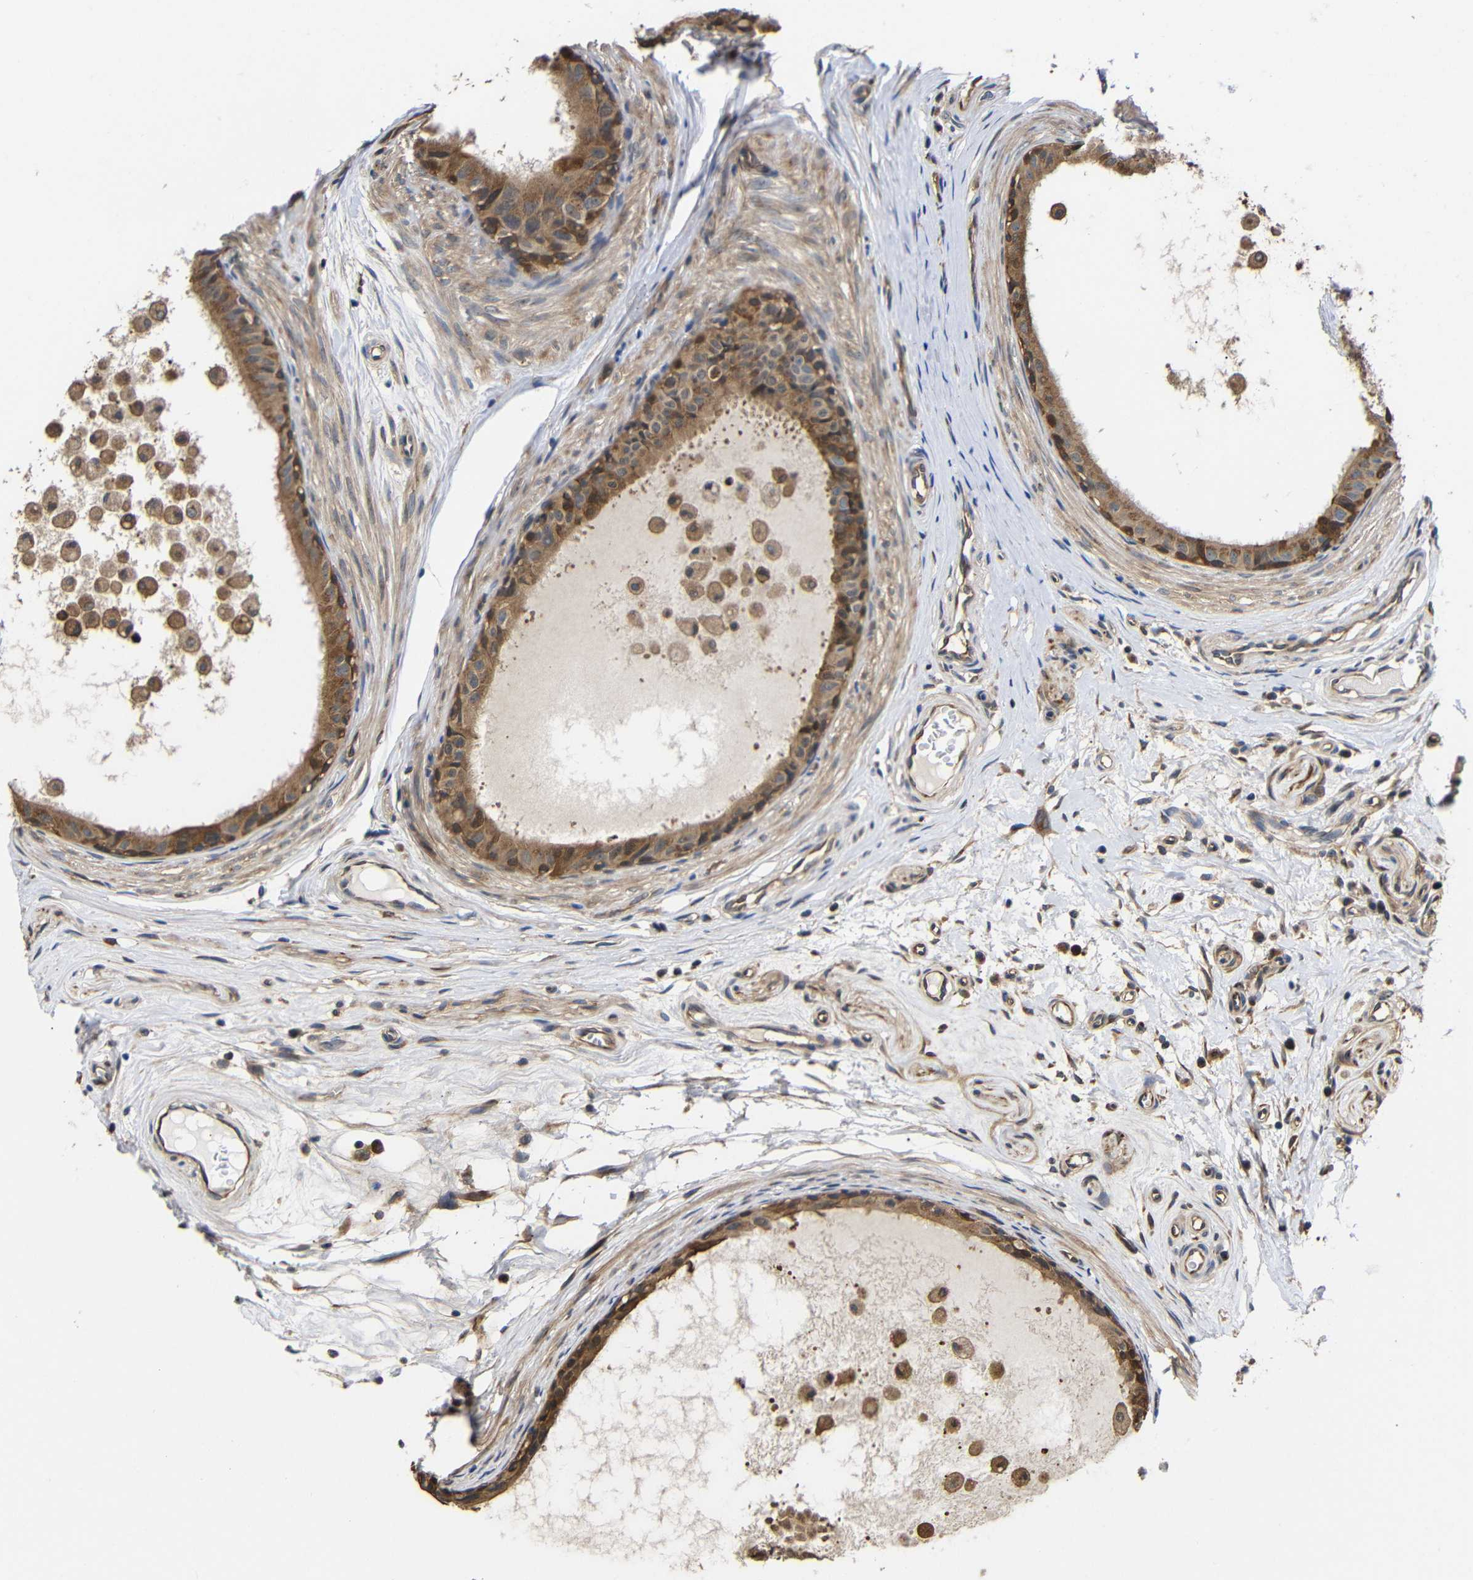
{"staining": {"intensity": "moderate", "quantity": ">75%", "location": "cytoplasmic/membranous"}, "tissue": "epididymis", "cell_type": "Glandular cells", "image_type": "normal", "snomed": [{"axis": "morphology", "description": "Normal tissue, NOS"}, {"axis": "morphology", "description": "Inflammation, NOS"}, {"axis": "topography", "description": "Epididymis"}], "caption": "Epididymis stained with immunohistochemistry (IHC) displays moderate cytoplasmic/membranous staining in approximately >75% of glandular cells.", "gene": "LRRCC1", "patient": {"sex": "male", "age": 85}}